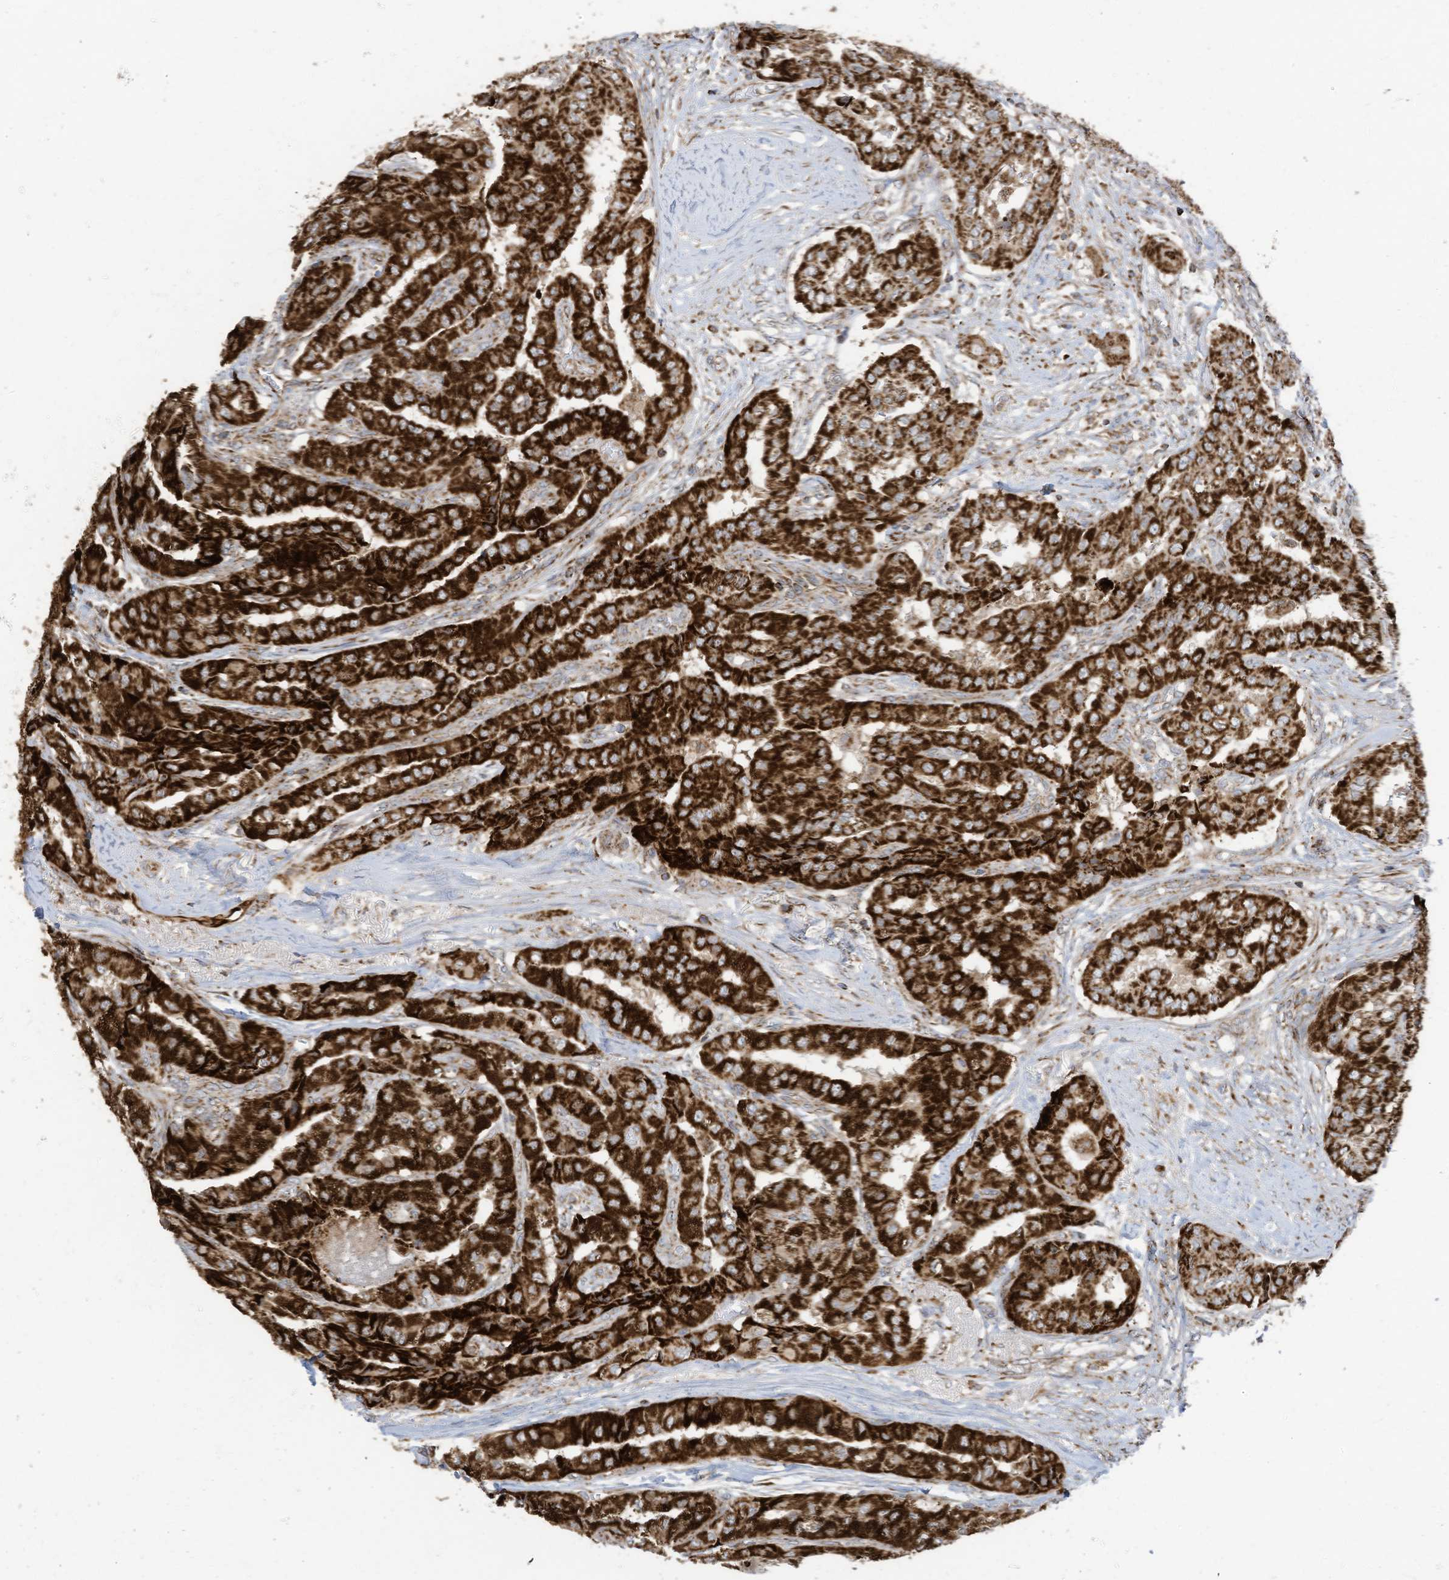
{"staining": {"intensity": "strong", "quantity": ">75%", "location": "cytoplasmic/membranous"}, "tissue": "thyroid cancer", "cell_type": "Tumor cells", "image_type": "cancer", "snomed": [{"axis": "morphology", "description": "Papillary adenocarcinoma, NOS"}, {"axis": "topography", "description": "Thyroid gland"}], "caption": "Strong cytoplasmic/membranous staining for a protein is present in approximately >75% of tumor cells of thyroid cancer using IHC.", "gene": "COX10", "patient": {"sex": "female", "age": 59}}